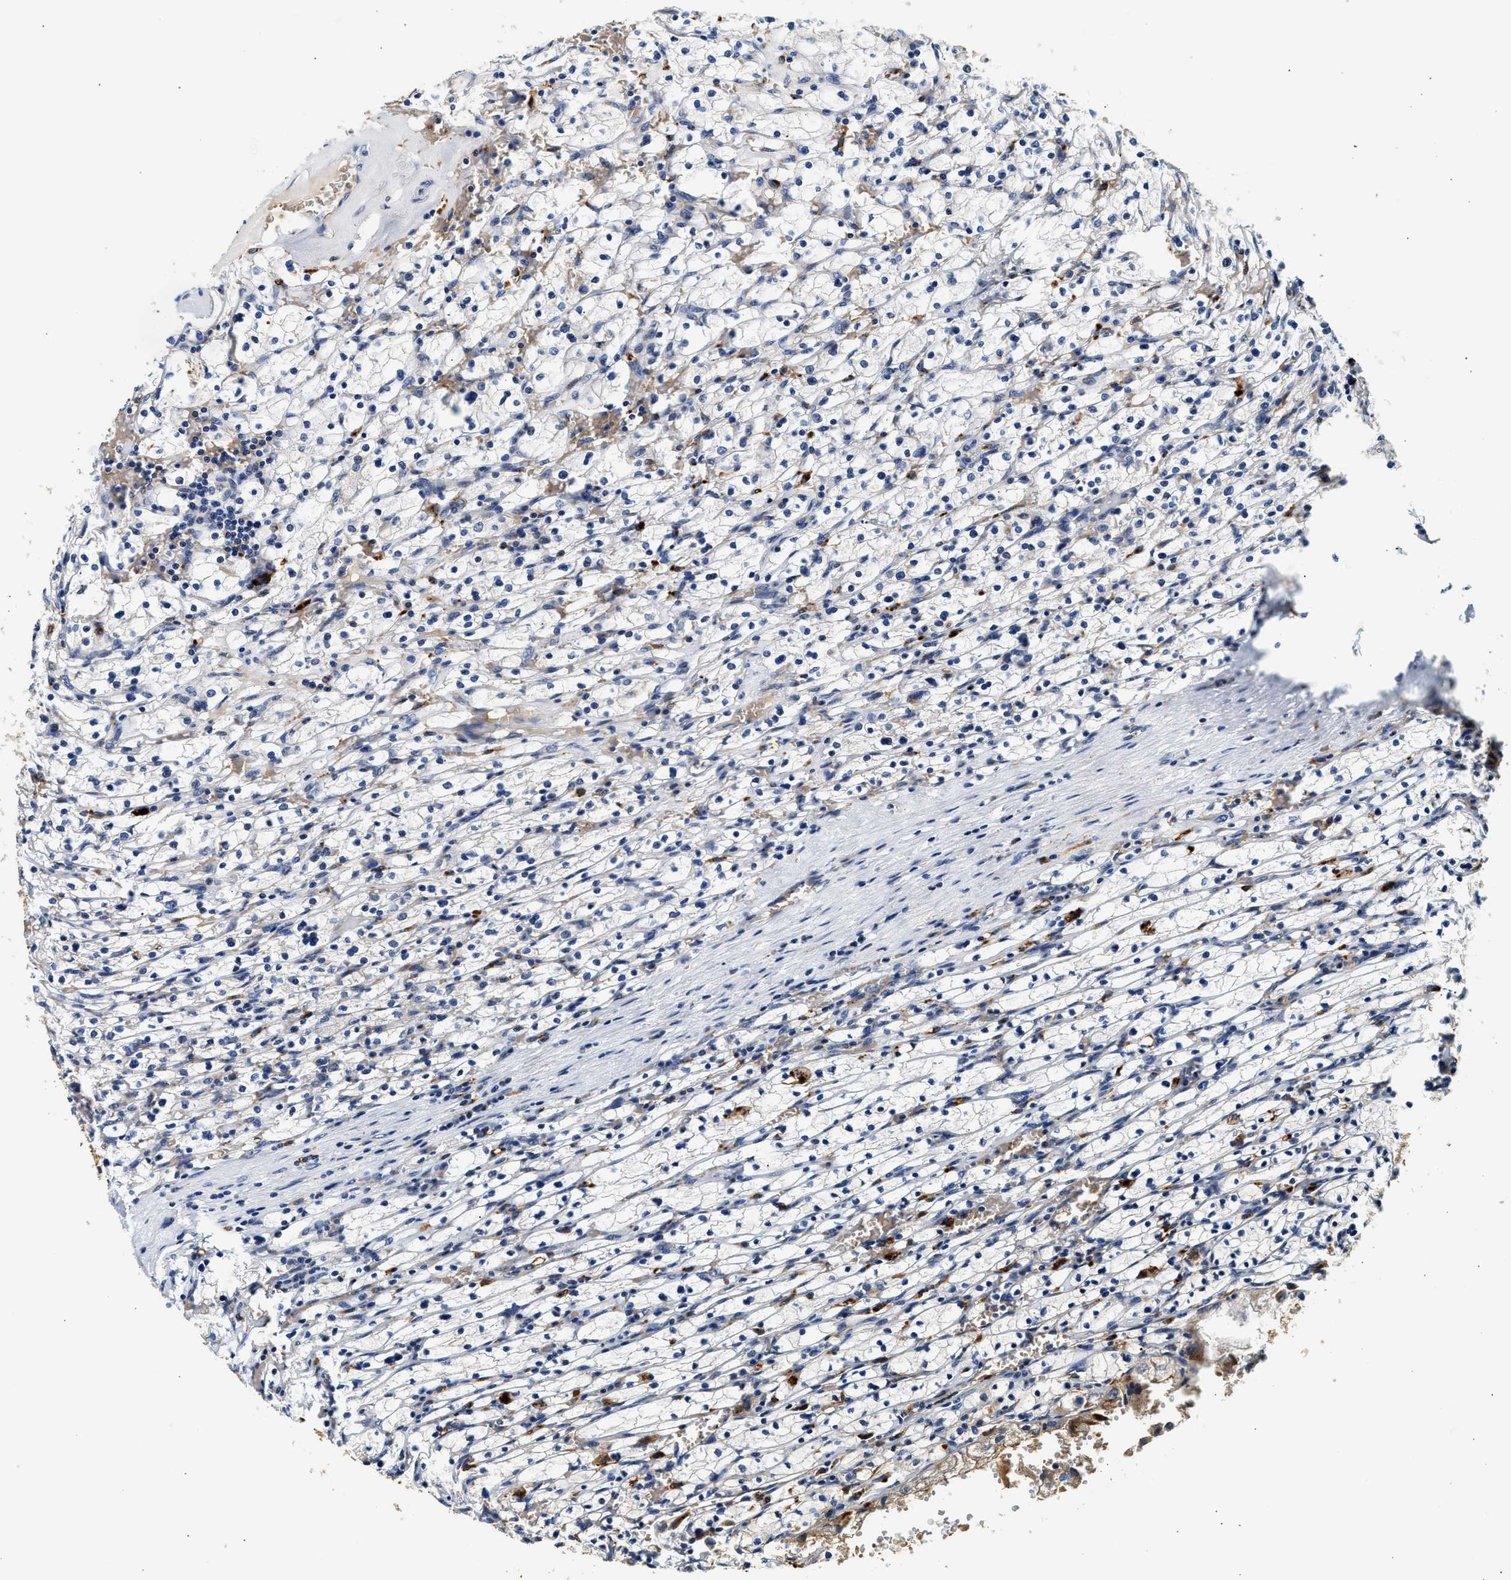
{"staining": {"intensity": "negative", "quantity": "none", "location": "none"}, "tissue": "renal cancer", "cell_type": "Tumor cells", "image_type": "cancer", "snomed": [{"axis": "morphology", "description": "Adenocarcinoma, NOS"}, {"axis": "topography", "description": "Kidney"}], "caption": "Renal adenocarcinoma stained for a protein using IHC exhibits no positivity tumor cells.", "gene": "PLD3", "patient": {"sex": "female", "age": 83}}